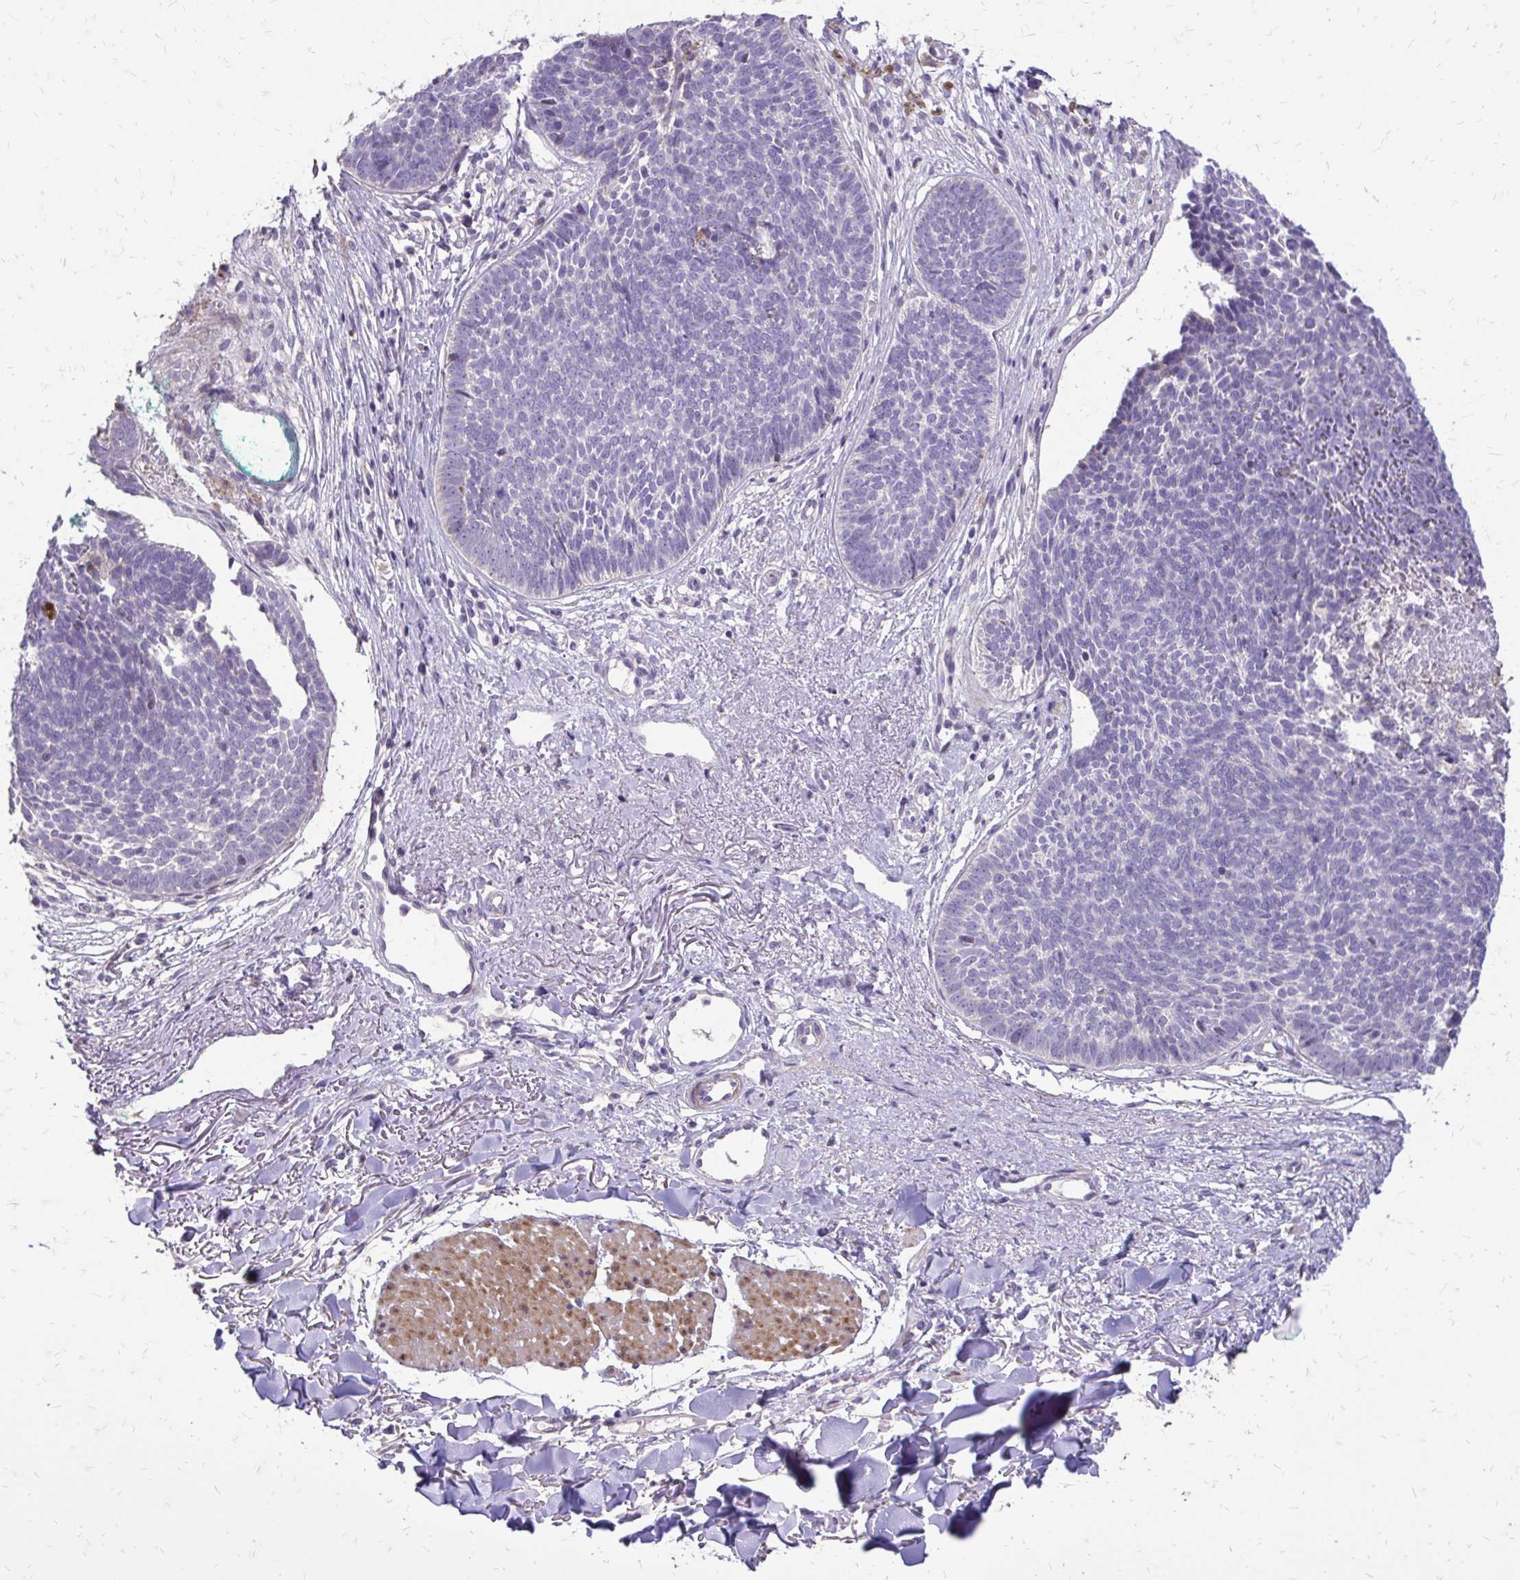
{"staining": {"intensity": "negative", "quantity": "none", "location": "none"}, "tissue": "skin cancer", "cell_type": "Tumor cells", "image_type": "cancer", "snomed": [{"axis": "morphology", "description": "Basal cell carcinoma"}, {"axis": "topography", "description": "Skin"}, {"axis": "topography", "description": "Skin of neck"}, {"axis": "topography", "description": "Skin of shoulder"}, {"axis": "topography", "description": "Skin of back"}], "caption": "Immunohistochemistry (IHC) of human skin basal cell carcinoma demonstrates no staining in tumor cells.", "gene": "MYORG", "patient": {"sex": "male", "age": 80}}